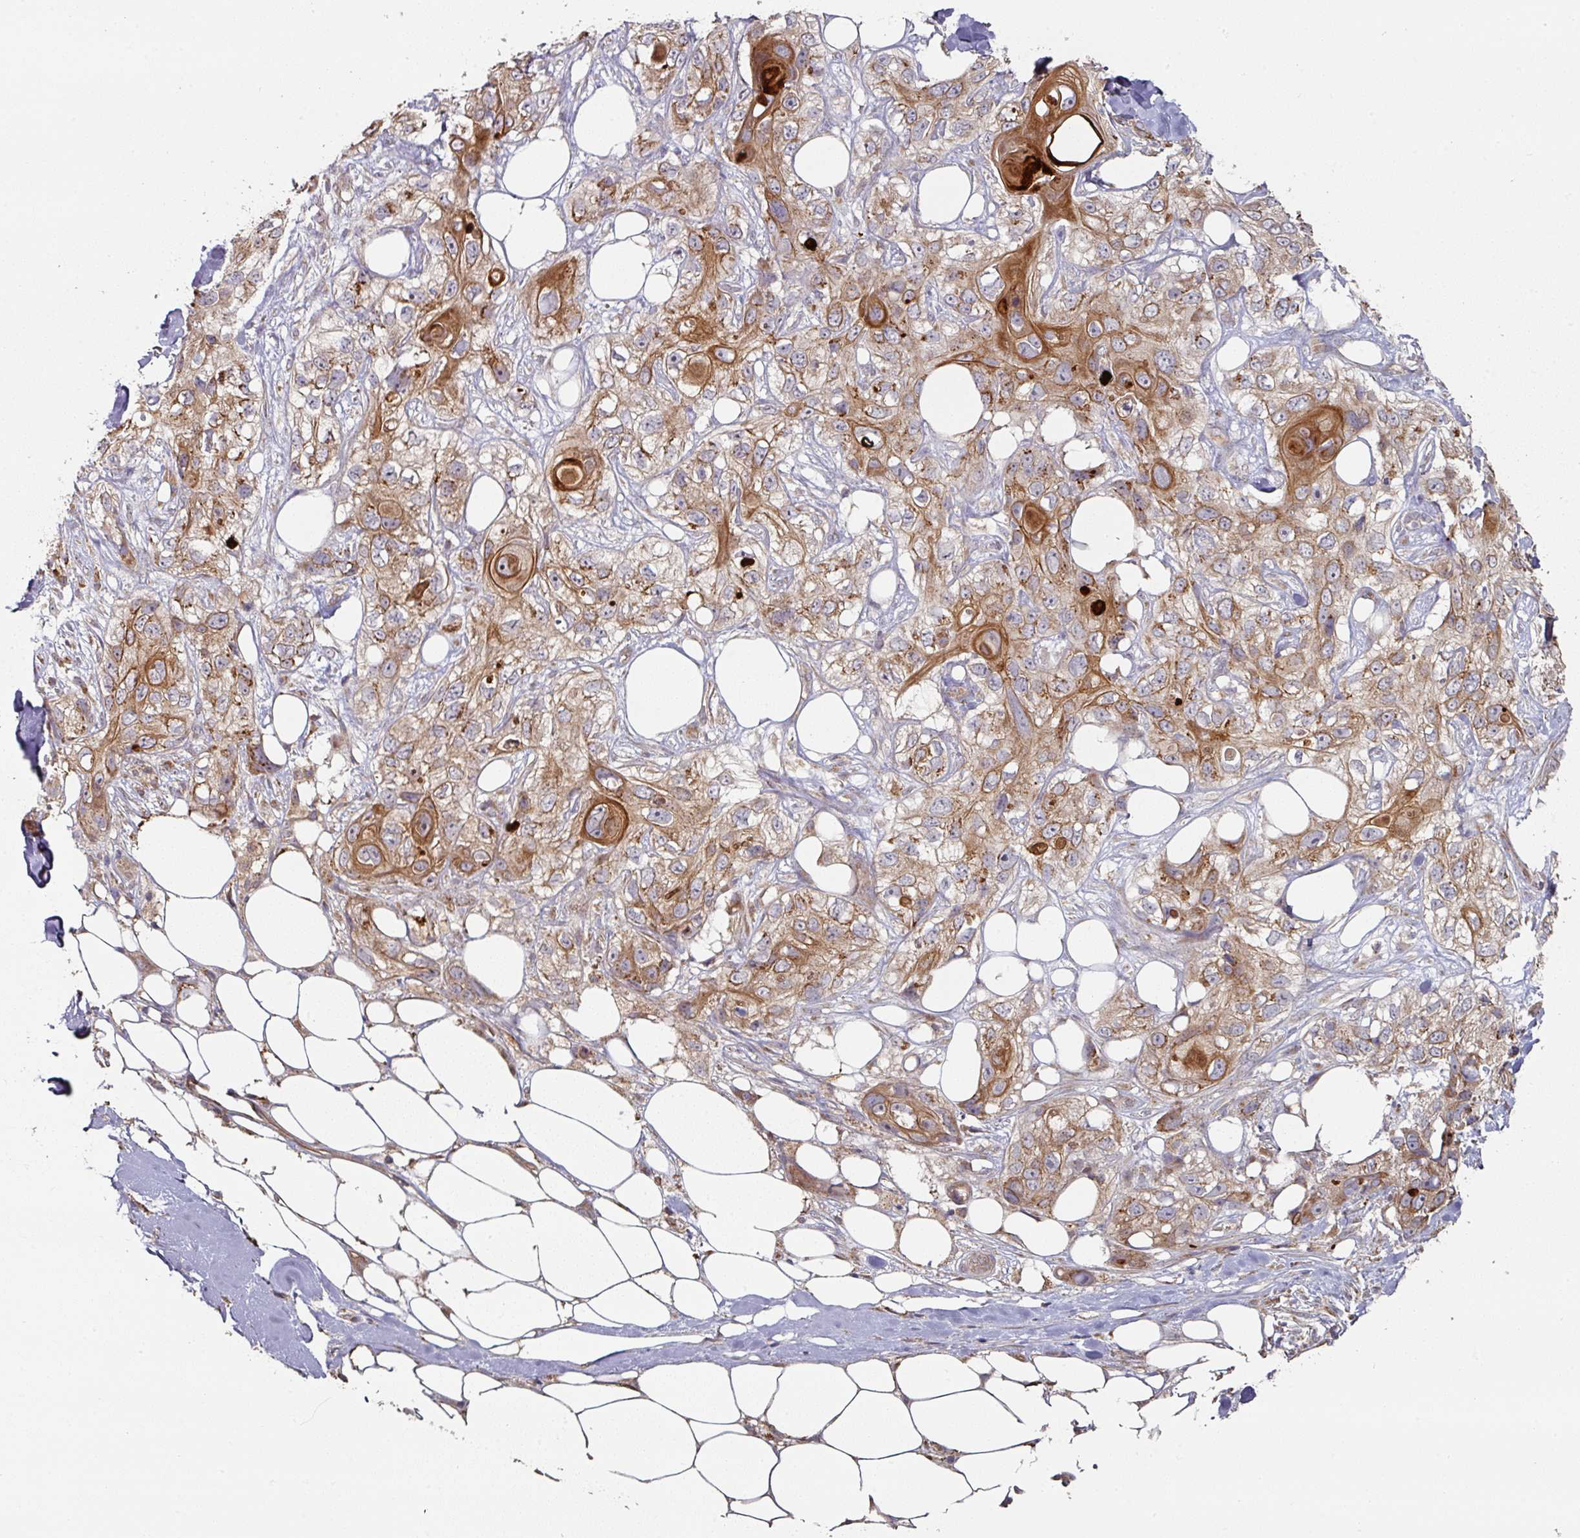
{"staining": {"intensity": "moderate", "quantity": ">75%", "location": "cytoplasmic/membranous"}, "tissue": "skin cancer", "cell_type": "Tumor cells", "image_type": "cancer", "snomed": [{"axis": "morphology", "description": "Normal tissue, NOS"}, {"axis": "morphology", "description": "Squamous cell carcinoma, NOS"}, {"axis": "topography", "description": "Skin"}], "caption": "Skin cancer (squamous cell carcinoma) stained for a protein (brown) exhibits moderate cytoplasmic/membranous positive expression in about >75% of tumor cells.", "gene": "DNAJC7", "patient": {"sex": "male", "age": 72}}